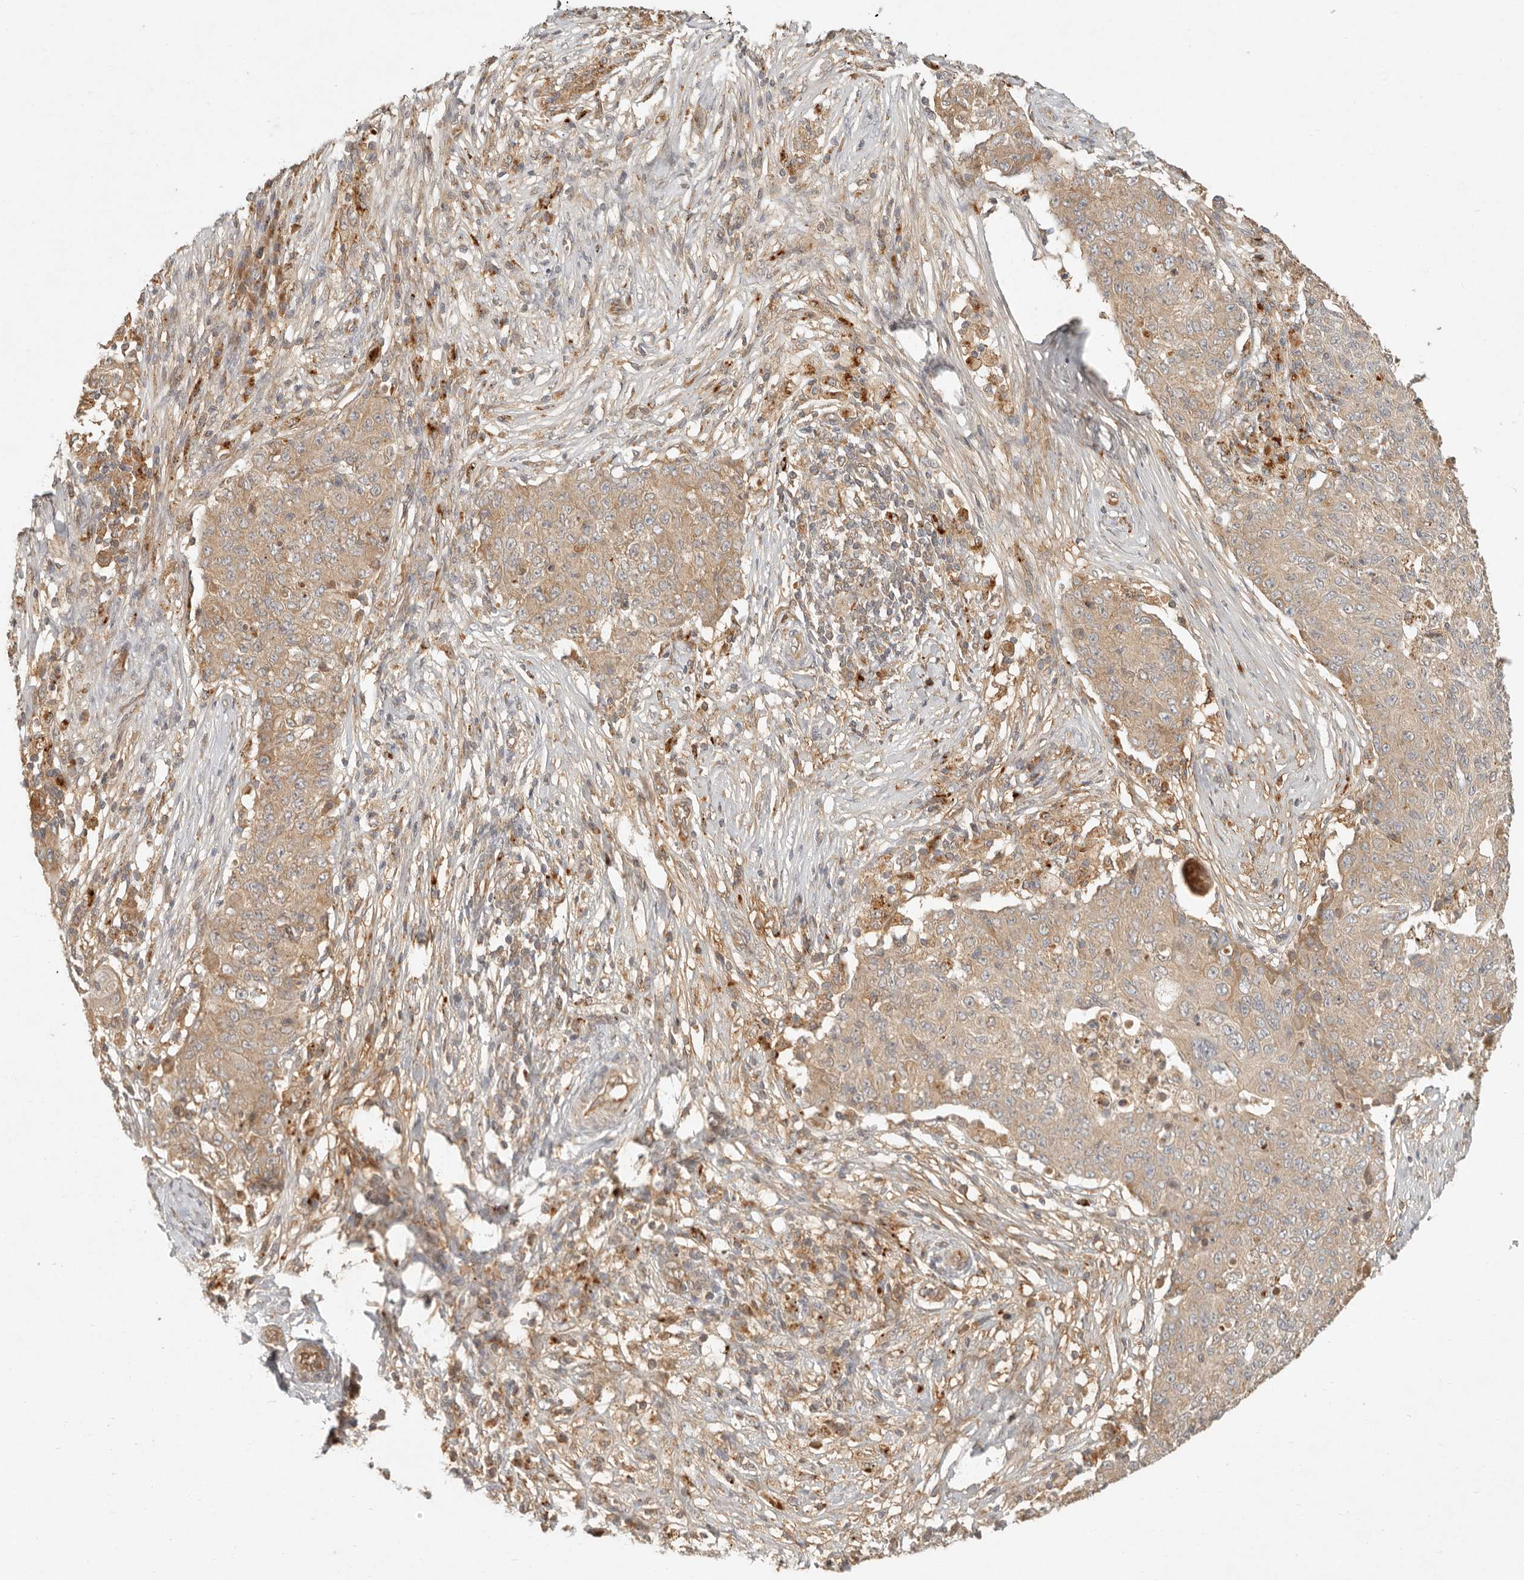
{"staining": {"intensity": "moderate", "quantity": ">75%", "location": "cytoplasmic/membranous"}, "tissue": "ovarian cancer", "cell_type": "Tumor cells", "image_type": "cancer", "snomed": [{"axis": "morphology", "description": "Carcinoma, endometroid"}, {"axis": "topography", "description": "Ovary"}], "caption": "Immunohistochemical staining of human ovarian endometroid carcinoma reveals medium levels of moderate cytoplasmic/membranous protein positivity in about >75% of tumor cells.", "gene": "ANKRD61", "patient": {"sex": "female", "age": 42}}